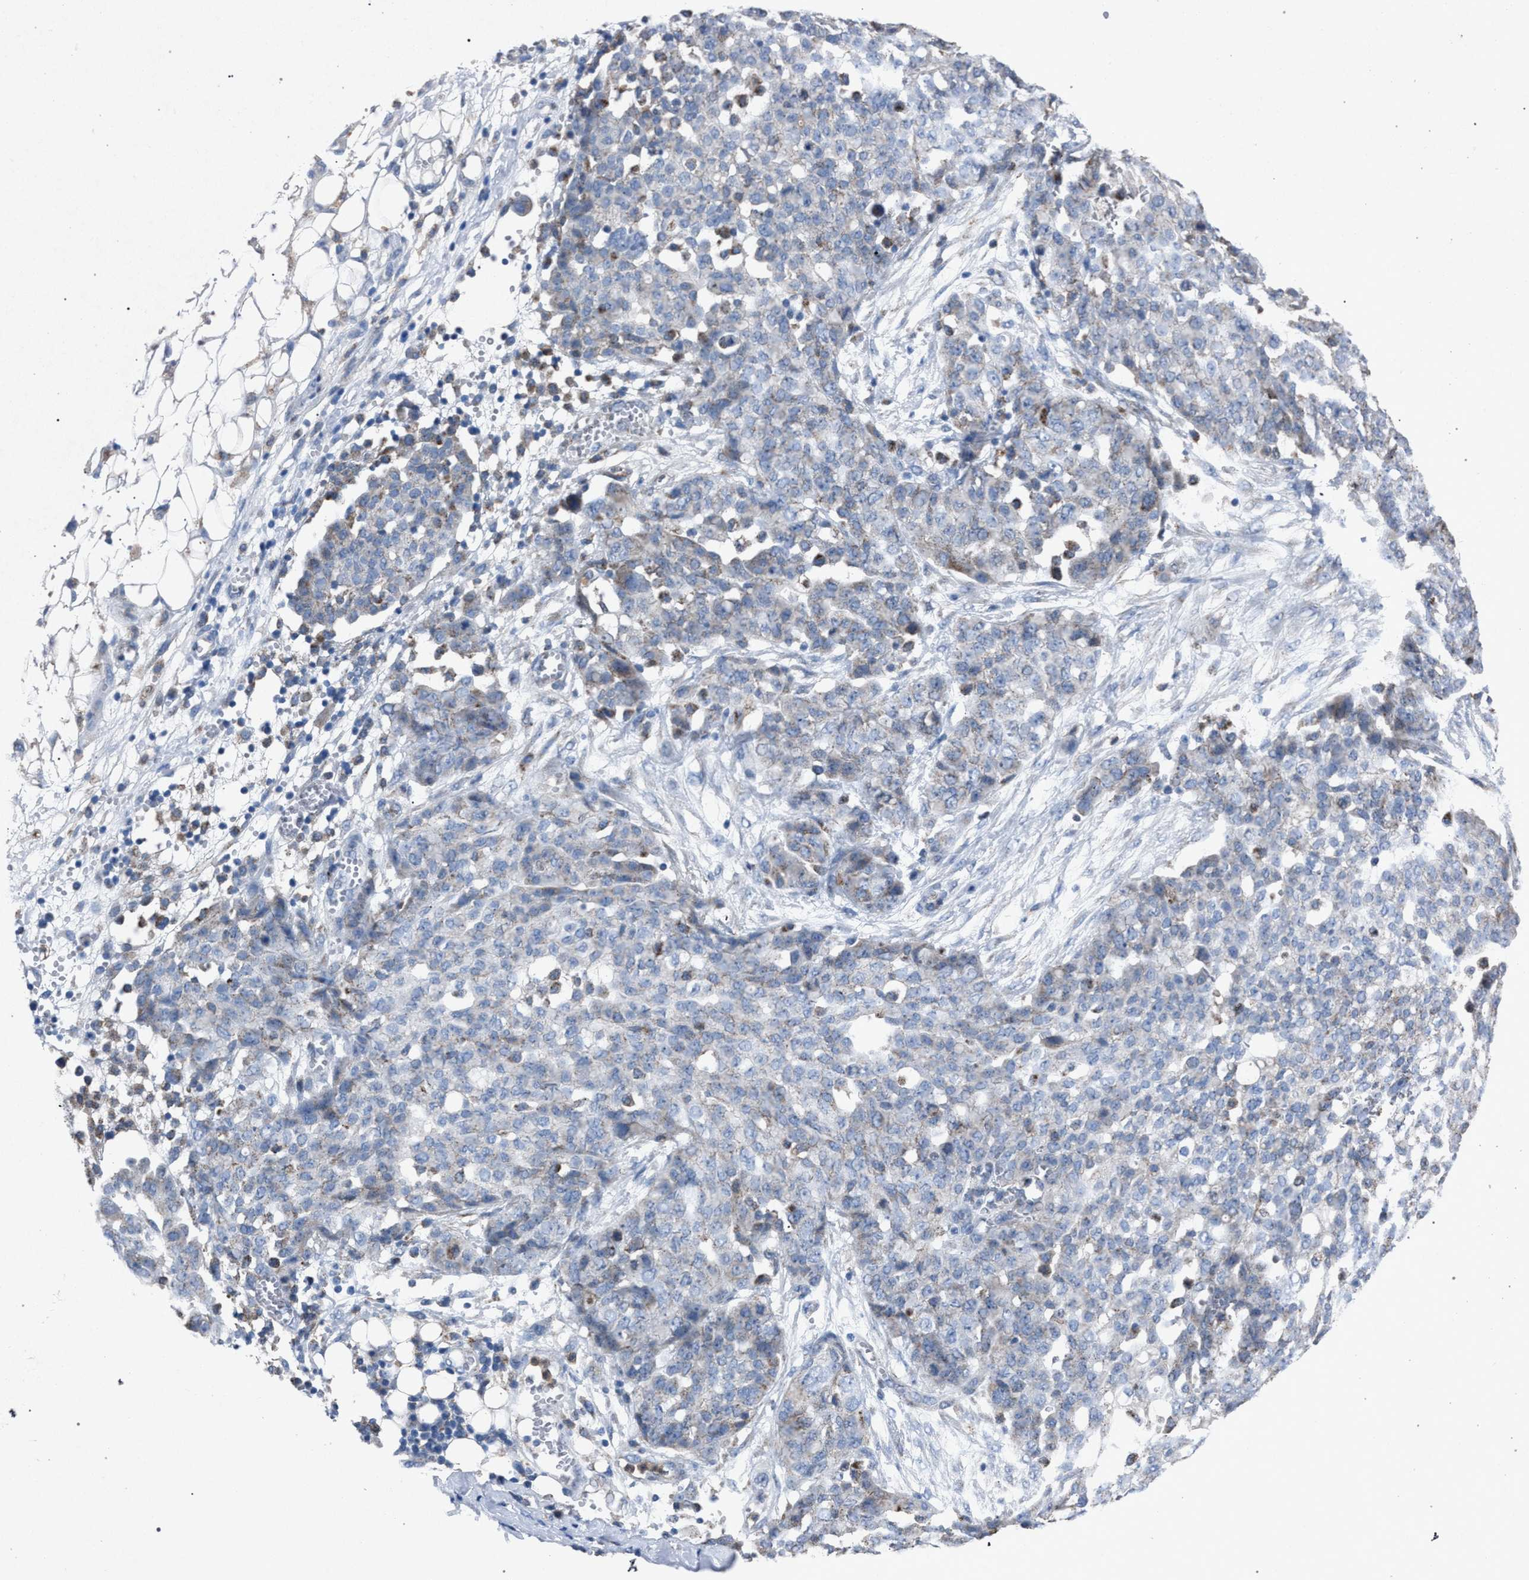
{"staining": {"intensity": "weak", "quantity": "<25%", "location": "cytoplasmic/membranous"}, "tissue": "ovarian cancer", "cell_type": "Tumor cells", "image_type": "cancer", "snomed": [{"axis": "morphology", "description": "Cystadenocarcinoma, serous, NOS"}, {"axis": "topography", "description": "Soft tissue"}, {"axis": "topography", "description": "Ovary"}], "caption": "Ovarian cancer (serous cystadenocarcinoma) was stained to show a protein in brown. There is no significant expression in tumor cells.", "gene": "HSD17B4", "patient": {"sex": "female", "age": 57}}